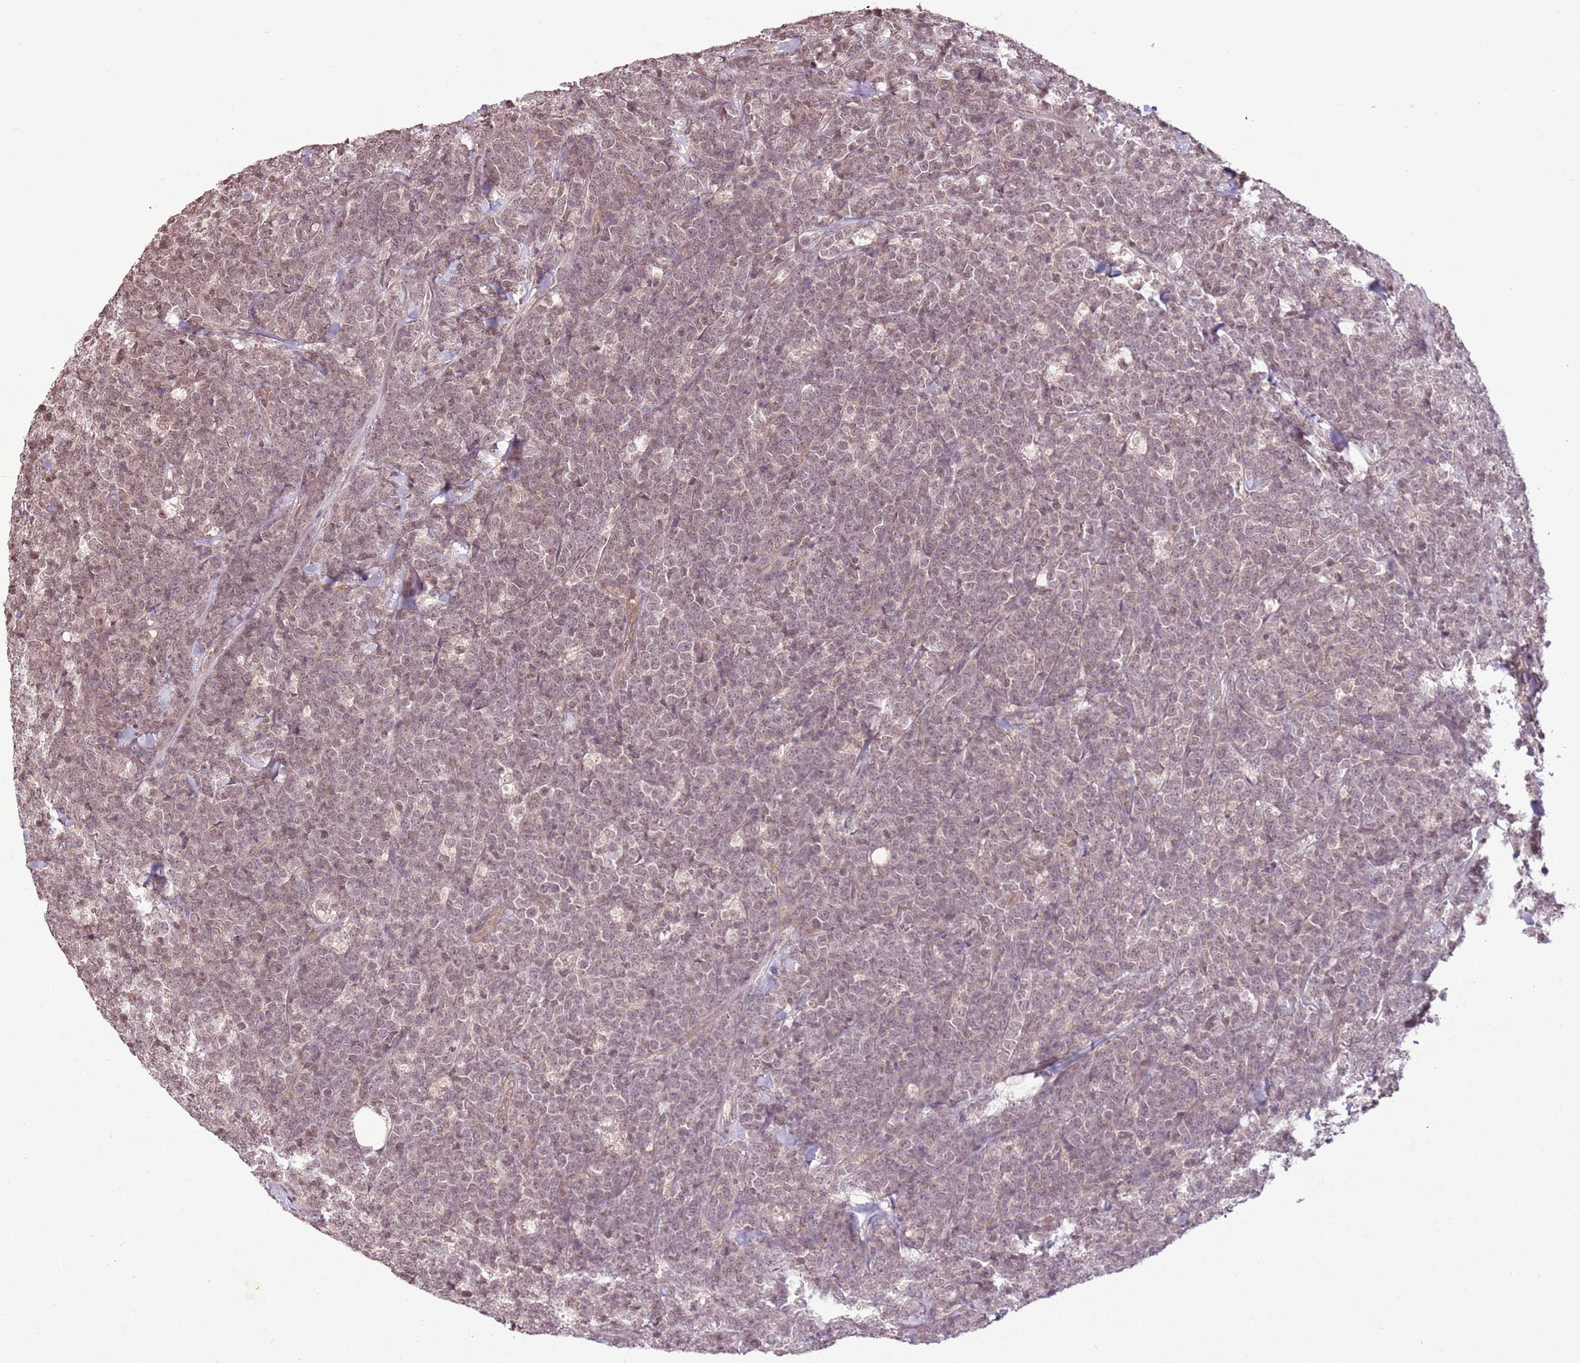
{"staining": {"intensity": "weak", "quantity": ">75%", "location": "cytoplasmic/membranous"}, "tissue": "lymphoma", "cell_type": "Tumor cells", "image_type": "cancer", "snomed": [{"axis": "morphology", "description": "Malignant lymphoma, non-Hodgkin's type, High grade"}, {"axis": "topography", "description": "Small intestine"}], "caption": "About >75% of tumor cells in human malignant lymphoma, non-Hodgkin's type (high-grade) show weak cytoplasmic/membranous protein positivity as visualized by brown immunohistochemical staining.", "gene": "CAPN9", "patient": {"sex": "male", "age": 8}}